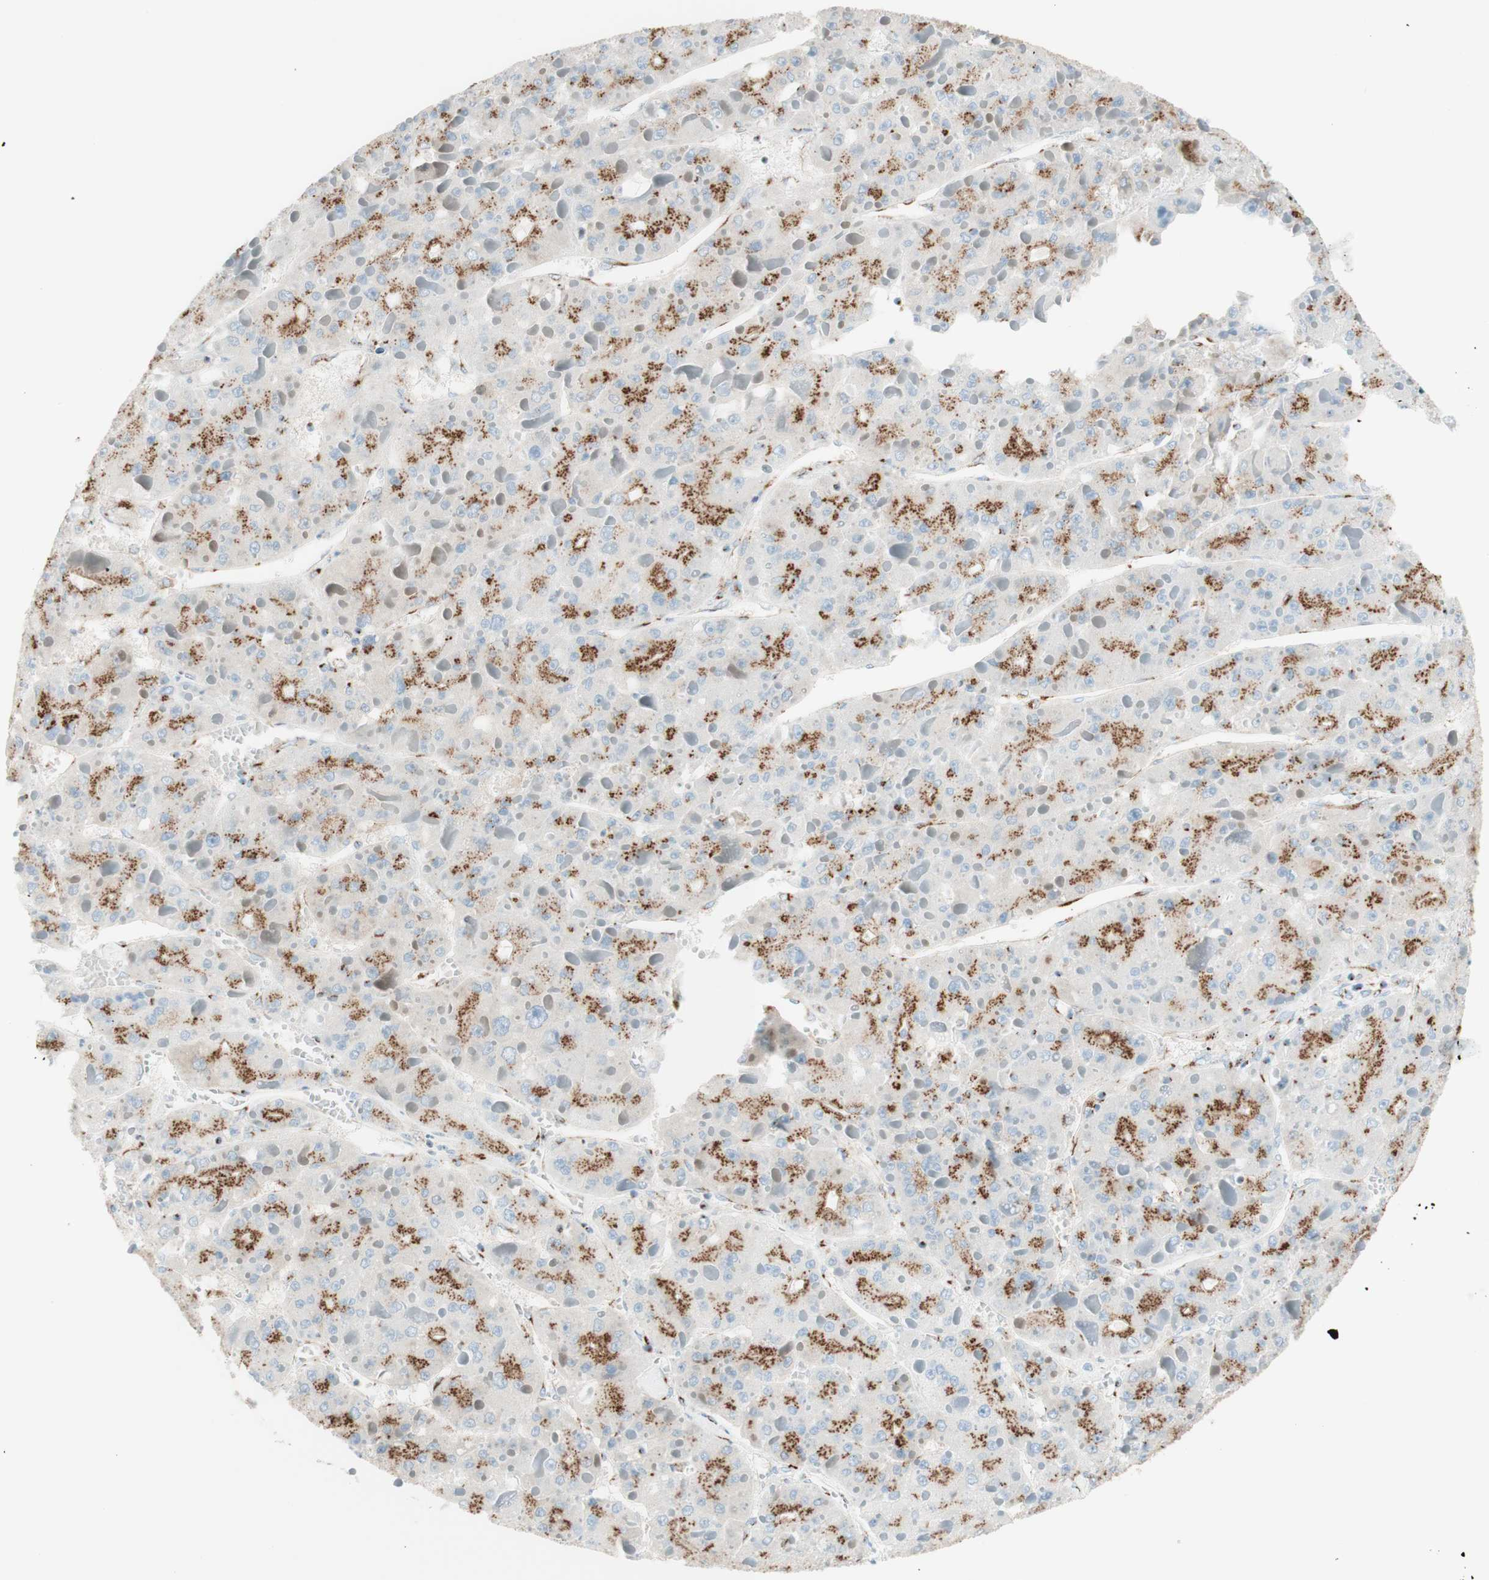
{"staining": {"intensity": "moderate", "quantity": "25%-75%", "location": "cytoplasmic/membranous"}, "tissue": "liver cancer", "cell_type": "Tumor cells", "image_type": "cancer", "snomed": [{"axis": "morphology", "description": "Carcinoma, Hepatocellular, NOS"}, {"axis": "topography", "description": "Liver"}], "caption": "Protein analysis of hepatocellular carcinoma (liver) tissue demonstrates moderate cytoplasmic/membranous staining in about 25%-75% of tumor cells.", "gene": "GOLGB1", "patient": {"sex": "female", "age": 73}}